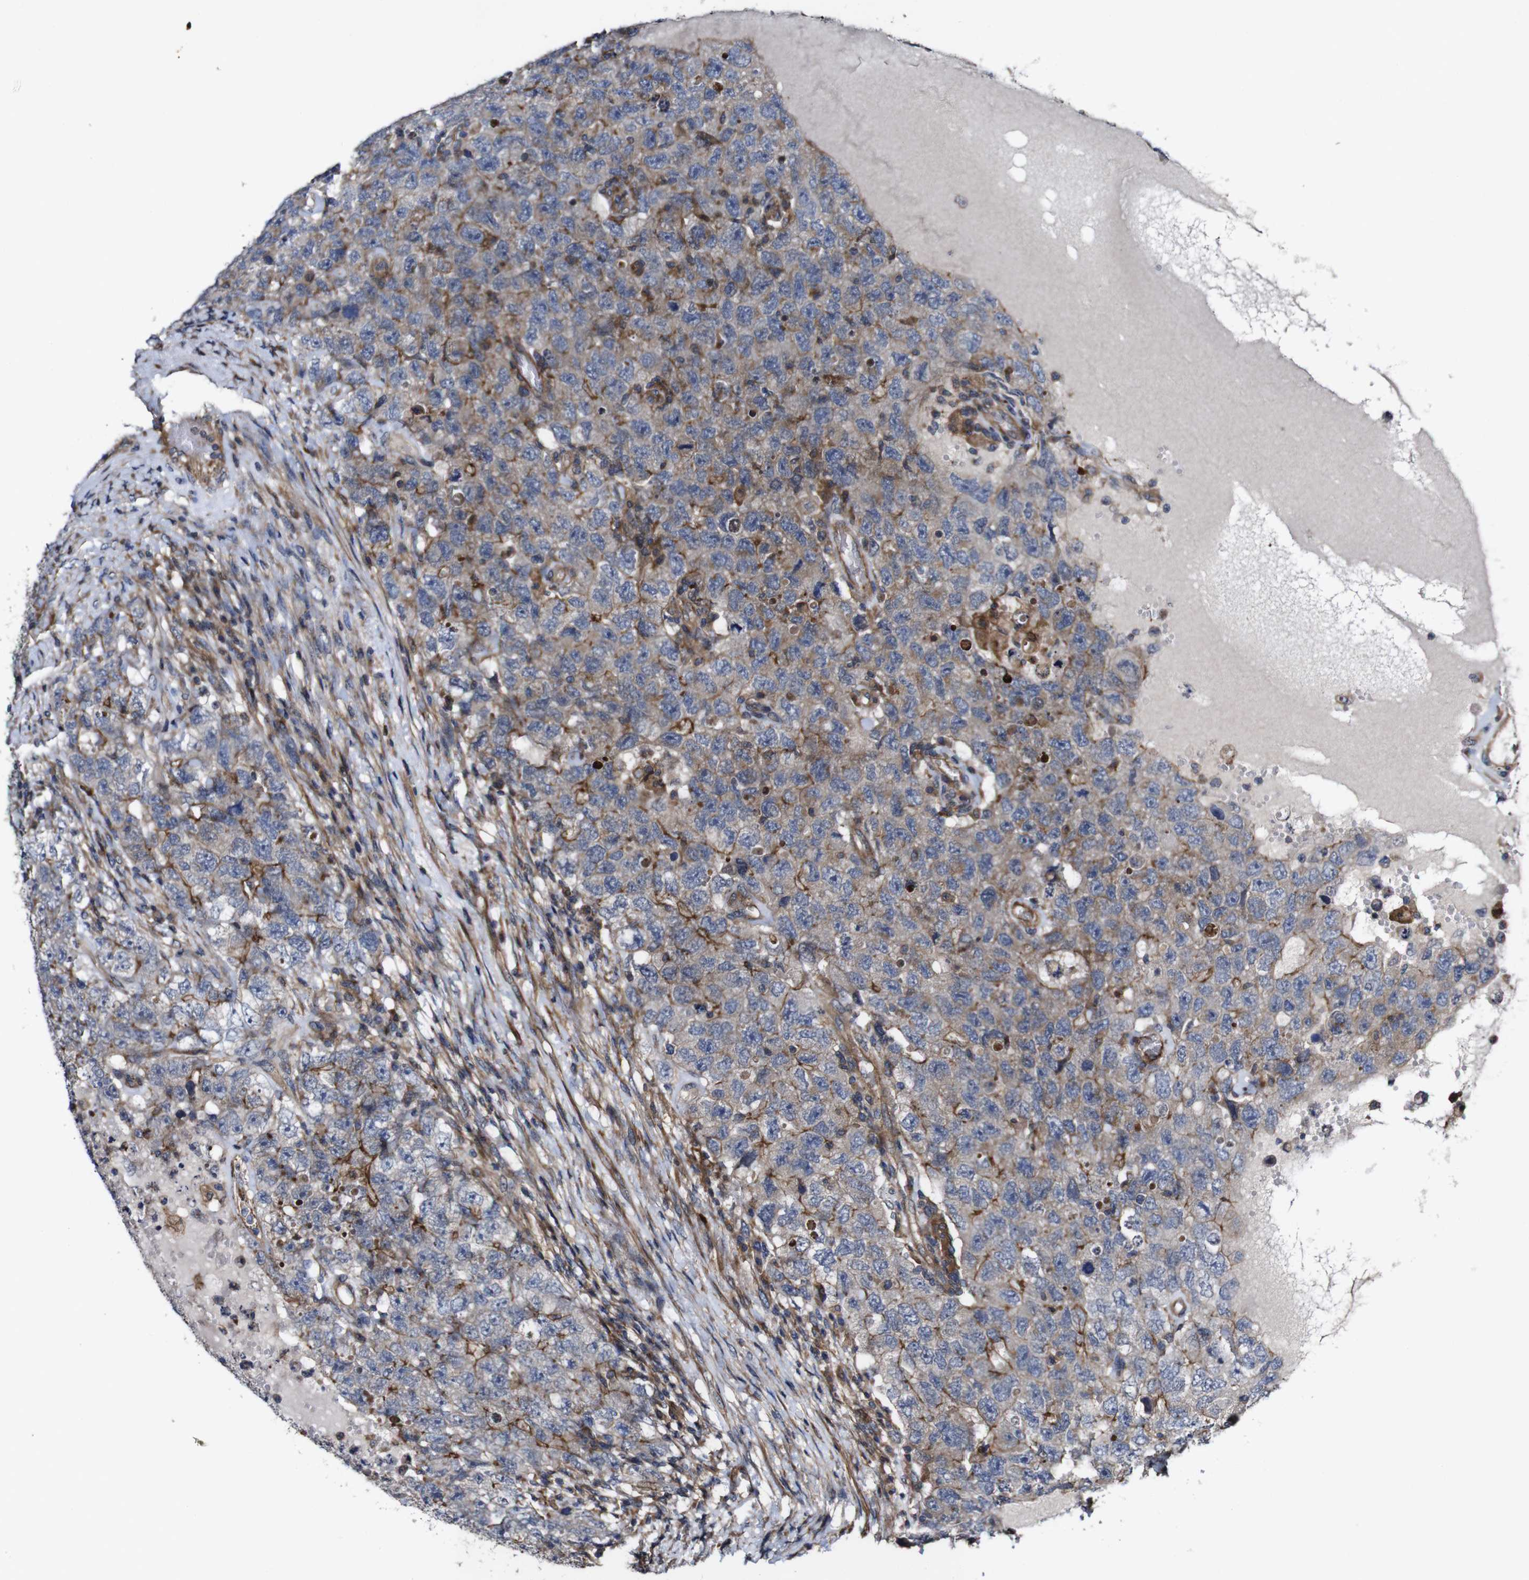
{"staining": {"intensity": "moderate", "quantity": "<25%", "location": "cytoplasmic/membranous"}, "tissue": "testis cancer", "cell_type": "Tumor cells", "image_type": "cancer", "snomed": [{"axis": "morphology", "description": "Carcinoma, Embryonal, NOS"}, {"axis": "topography", "description": "Testis"}], "caption": "There is low levels of moderate cytoplasmic/membranous expression in tumor cells of testis cancer (embryonal carcinoma), as demonstrated by immunohistochemical staining (brown color).", "gene": "GSDME", "patient": {"sex": "male", "age": 26}}